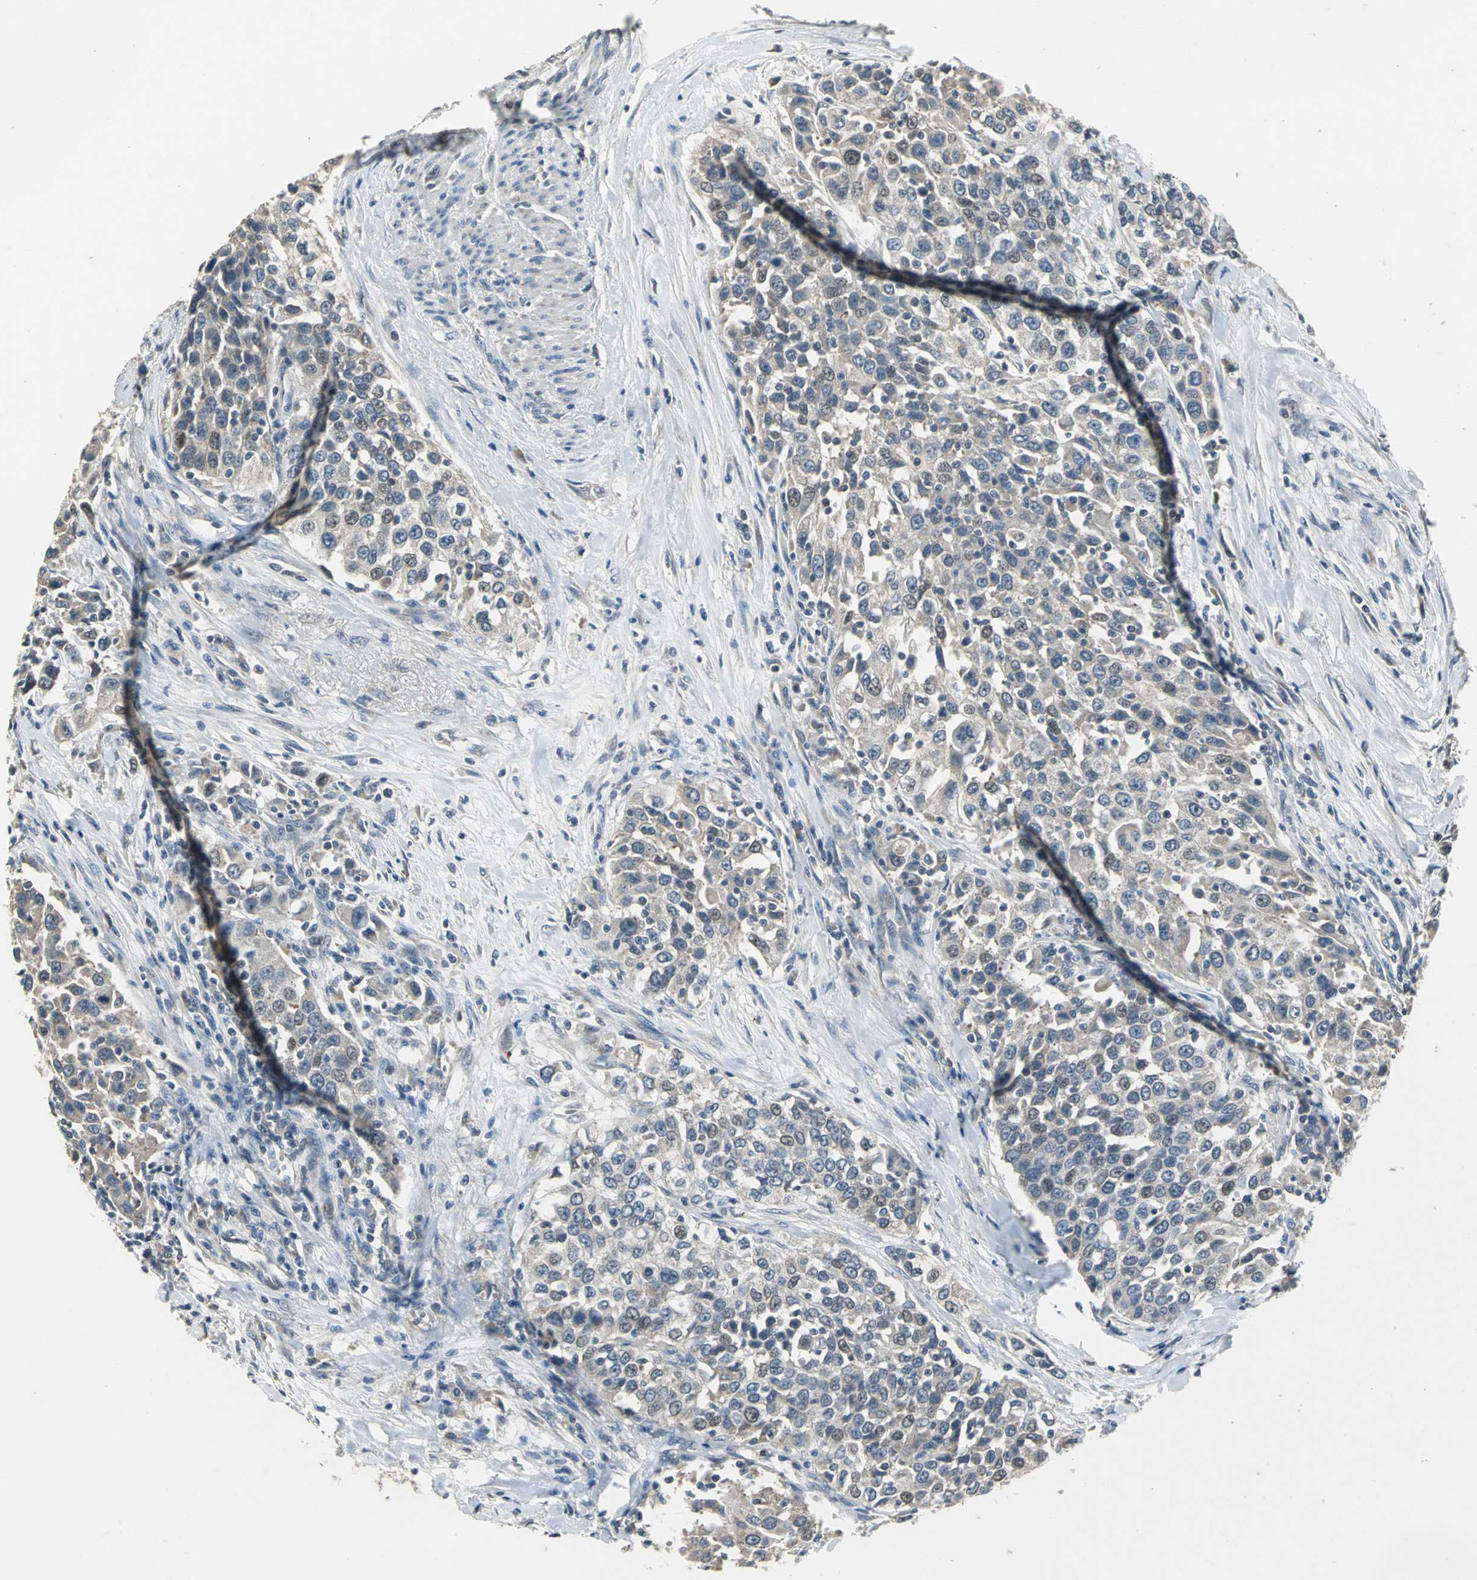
{"staining": {"intensity": "weak", "quantity": ">75%", "location": "cytoplasmic/membranous"}, "tissue": "urothelial cancer", "cell_type": "Tumor cells", "image_type": "cancer", "snomed": [{"axis": "morphology", "description": "Urothelial carcinoma, High grade"}, {"axis": "topography", "description": "Urinary bladder"}], "caption": "Urothelial cancer stained with a brown dye displays weak cytoplasmic/membranous positive staining in about >75% of tumor cells.", "gene": "JADE3", "patient": {"sex": "female", "age": 80}}